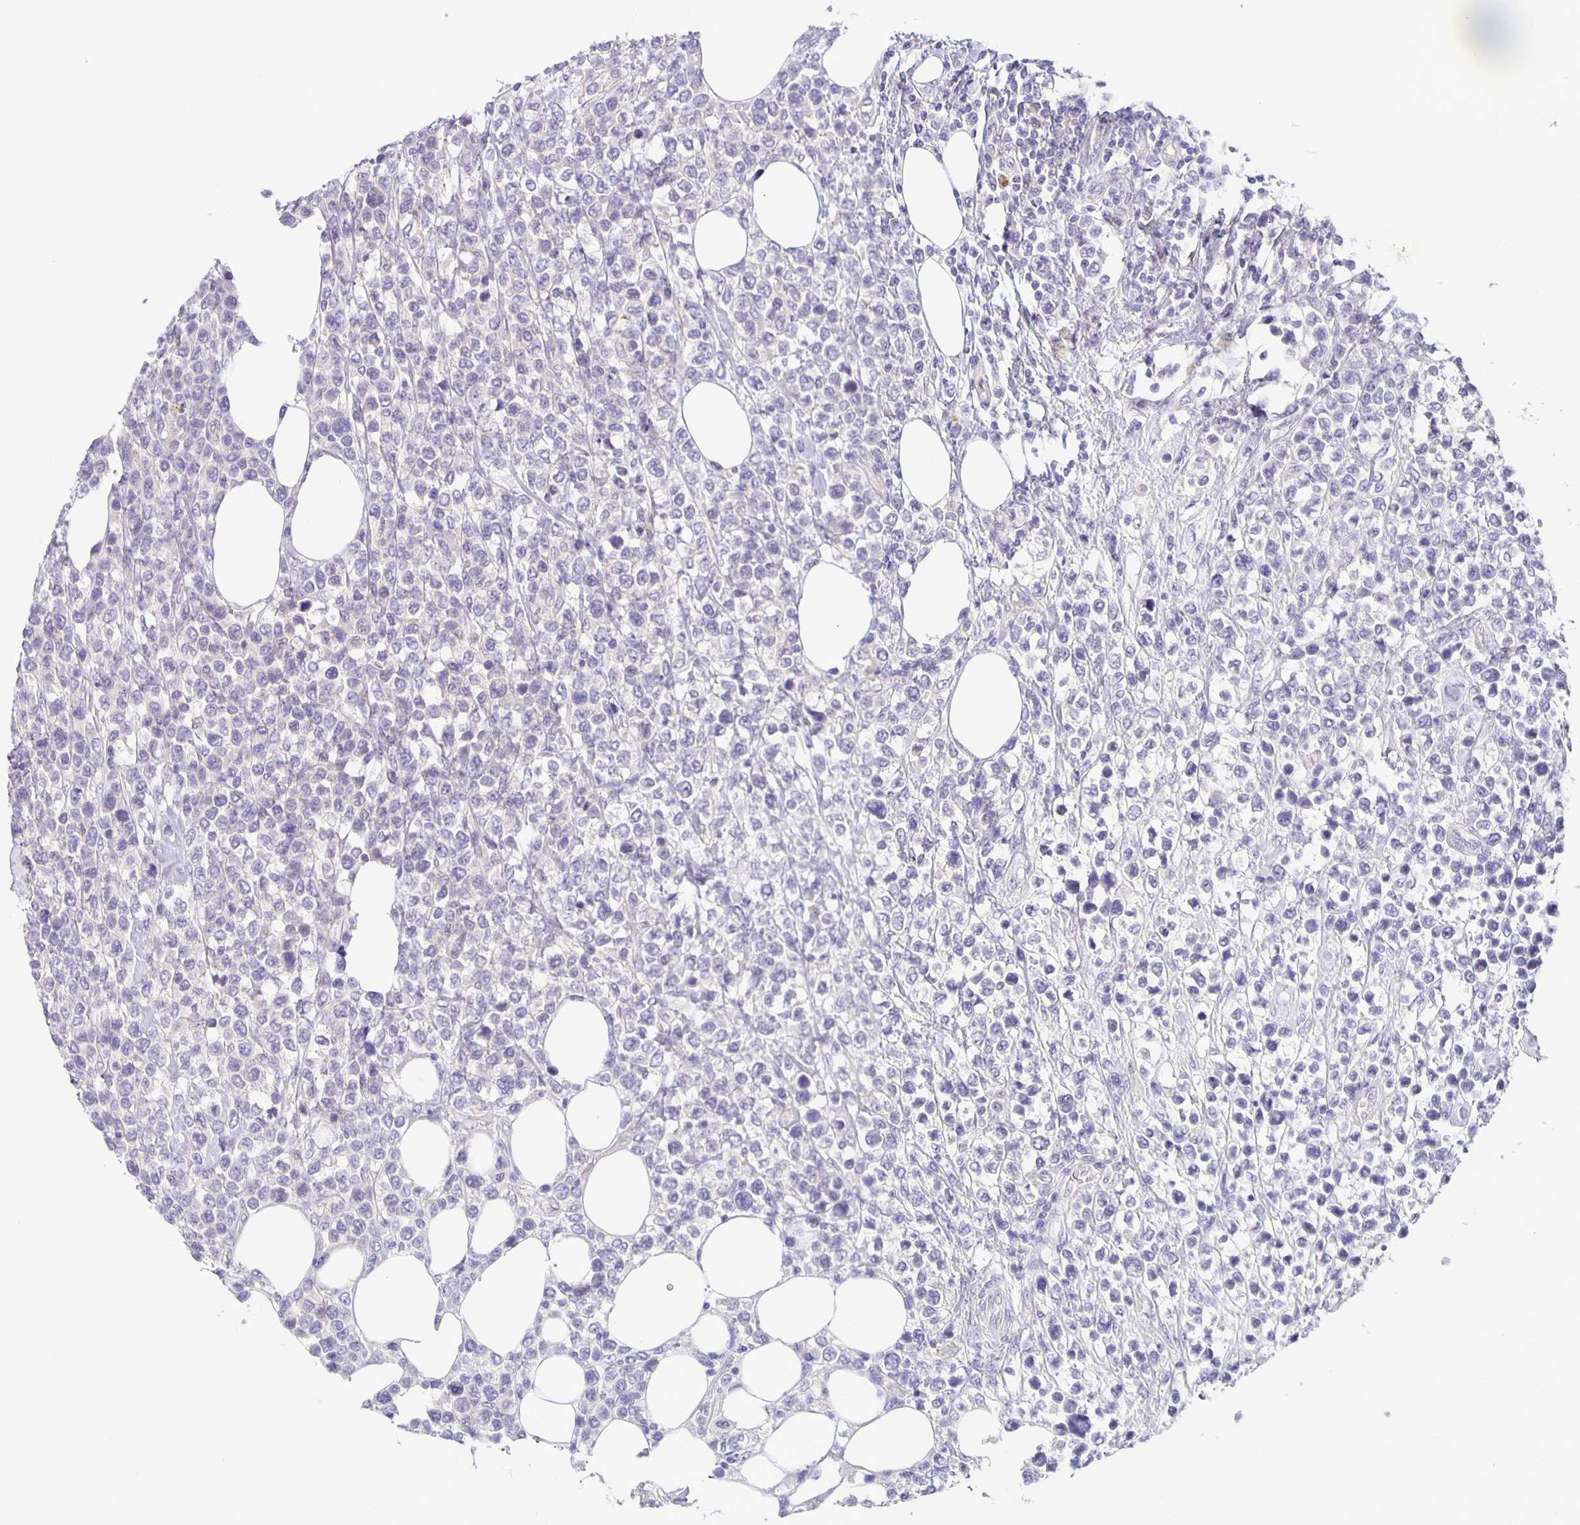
{"staining": {"intensity": "negative", "quantity": "none", "location": "none"}, "tissue": "lymphoma", "cell_type": "Tumor cells", "image_type": "cancer", "snomed": [{"axis": "morphology", "description": "Malignant lymphoma, non-Hodgkin's type, High grade"}, {"axis": "topography", "description": "Soft tissue"}], "caption": "Tumor cells show no significant protein positivity in lymphoma.", "gene": "JMJD4", "patient": {"sex": "female", "age": 56}}